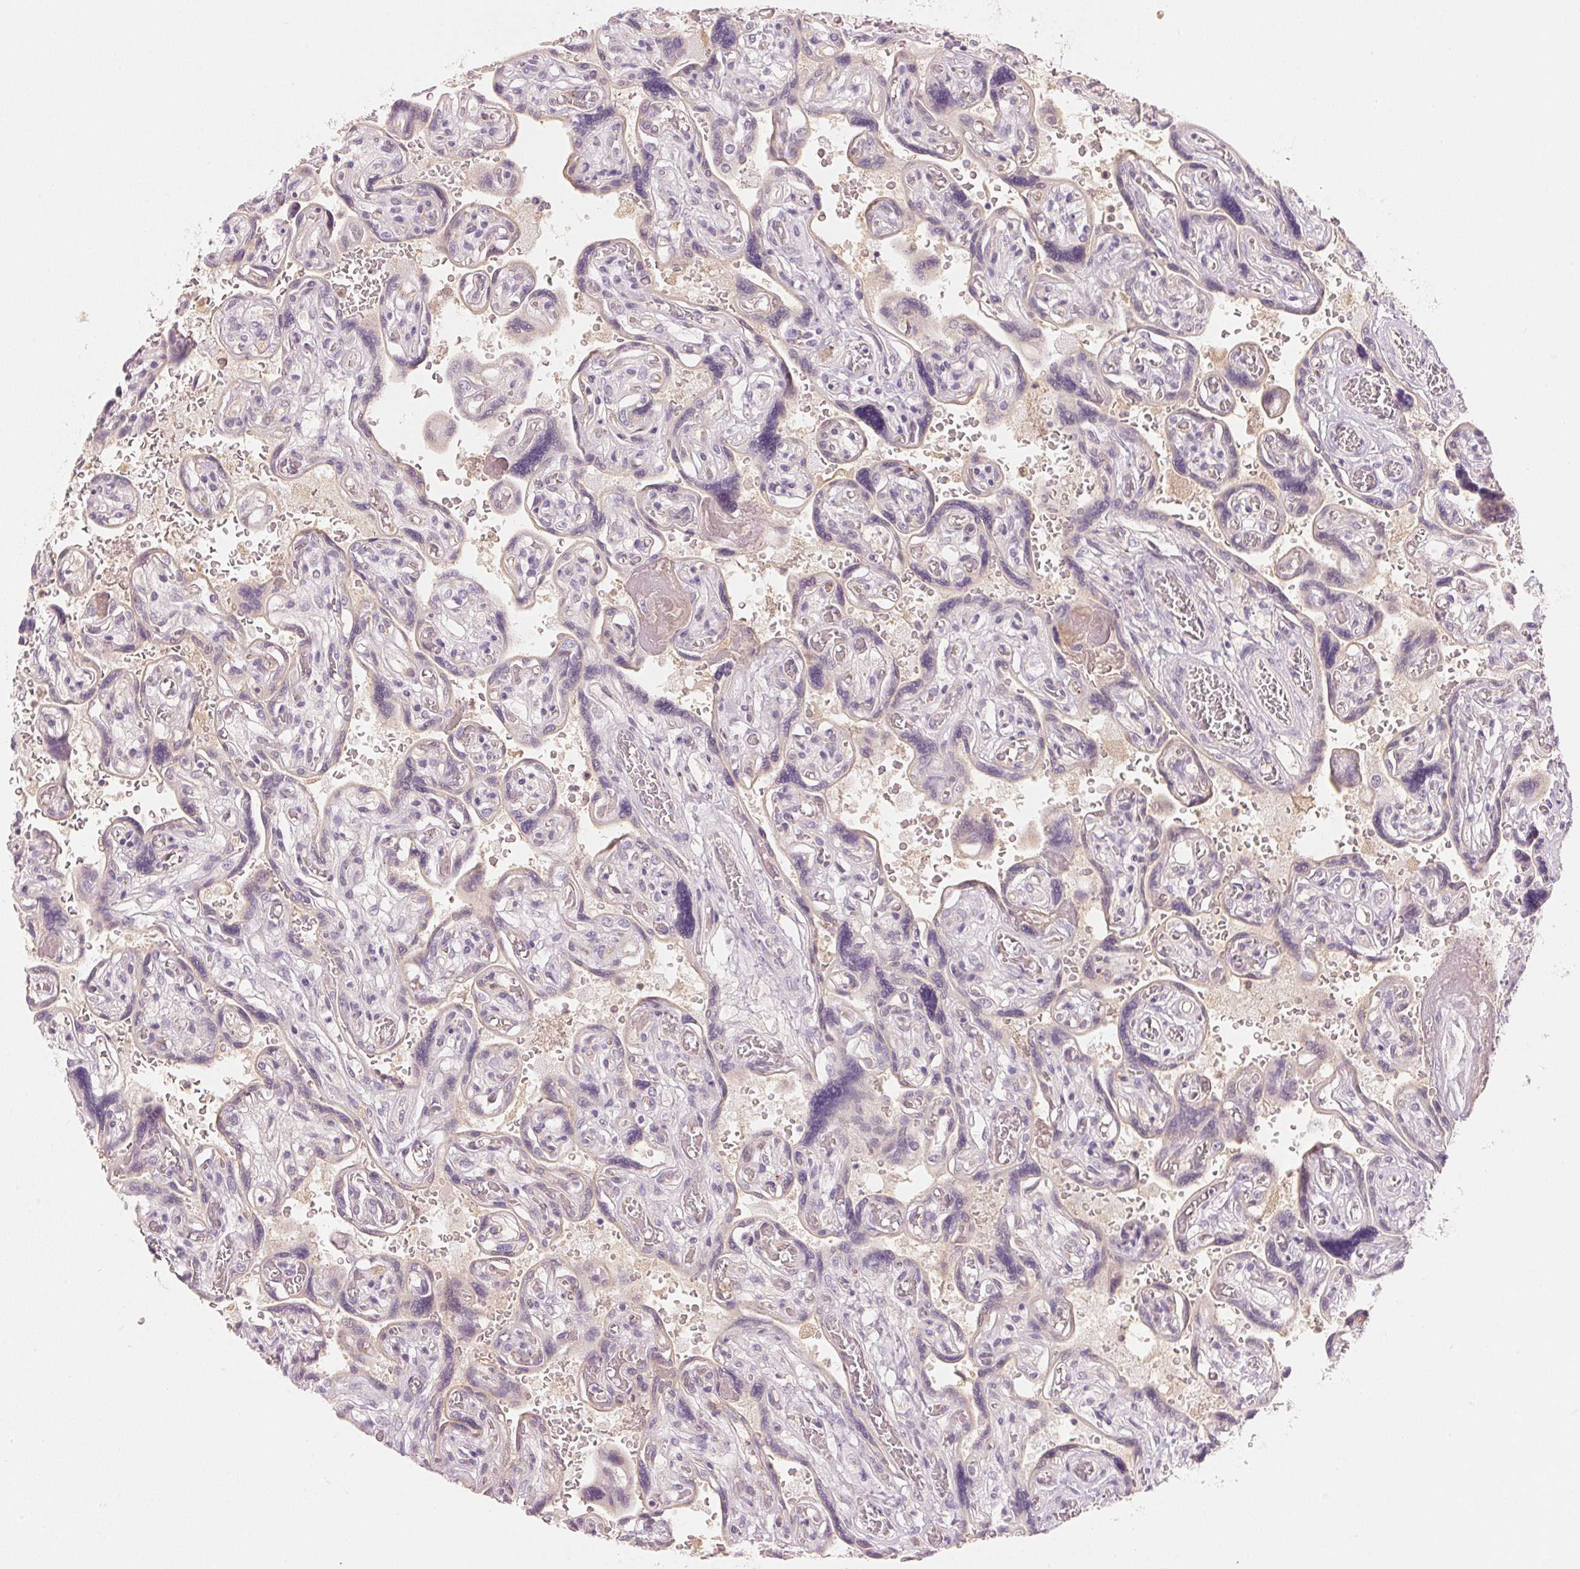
{"staining": {"intensity": "negative", "quantity": "none", "location": "none"}, "tissue": "placenta", "cell_type": "Decidual cells", "image_type": "normal", "snomed": [{"axis": "morphology", "description": "Normal tissue, NOS"}, {"axis": "topography", "description": "Placenta"}], "caption": "Immunohistochemistry (IHC) of normal placenta shows no expression in decidual cells. (IHC, brightfield microscopy, high magnification).", "gene": "RMDN2", "patient": {"sex": "female", "age": 32}}